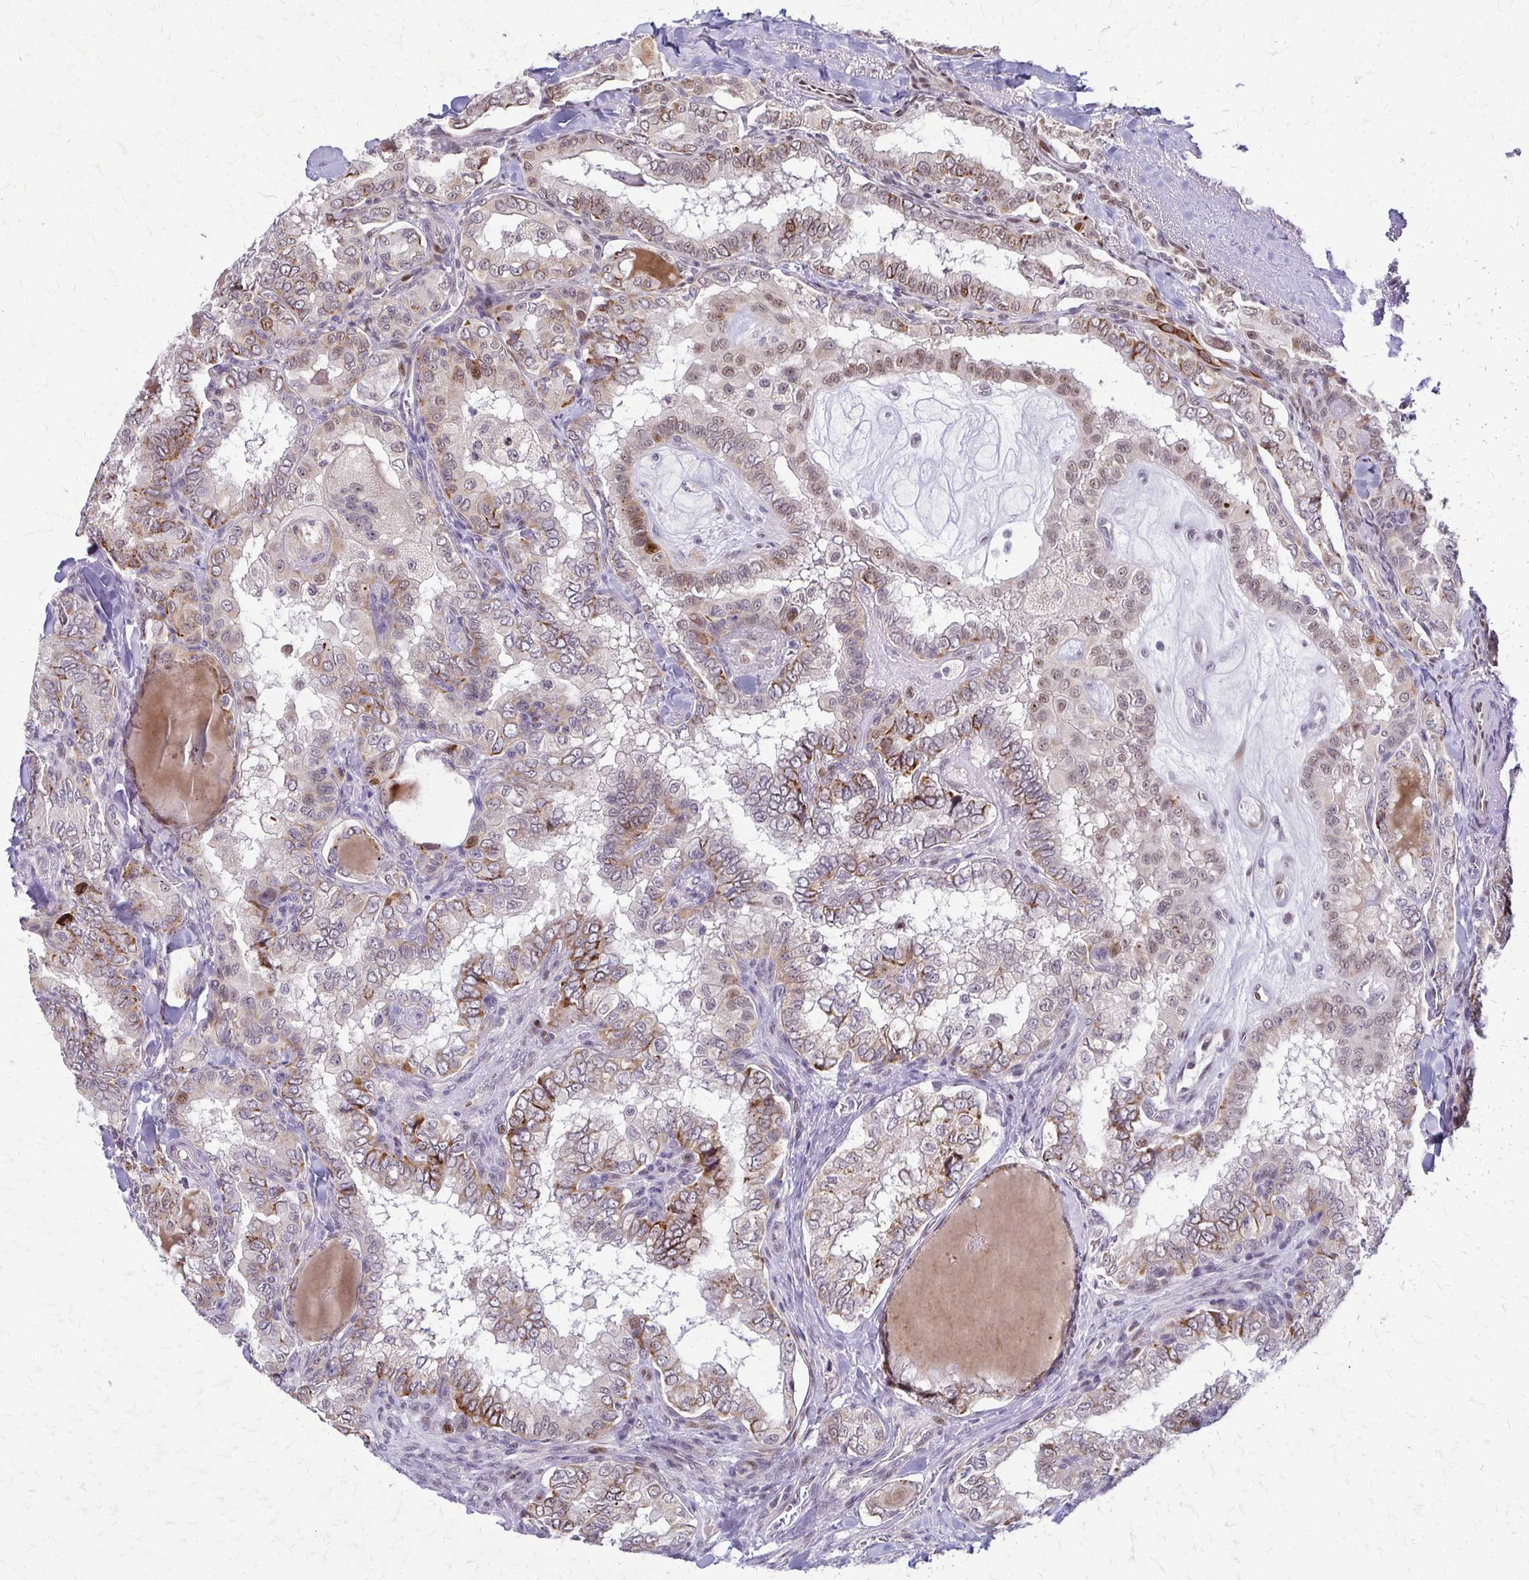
{"staining": {"intensity": "moderate", "quantity": "25%-75%", "location": "cytoplasmic/membranous,nuclear"}, "tissue": "thyroid cancer", "cell_type": "Tumor cells", "image_type": "cancer", "snomed": [{"axis": "morphology", "description": "Papillary adenocarcinoma, NOS"}, {"axis": "topography", "description": "Thyroid gland"}], "caption": "Immunohistochemical staining of thyroid cancer (papillary adenocarcinoma) exhibits moderate cytoplasmic/membranous and nuclear protein expression in approximately 25%-75% of tumor cells.", "gene": "TRIR", "patient": {"sex": "female", "age": 75}}